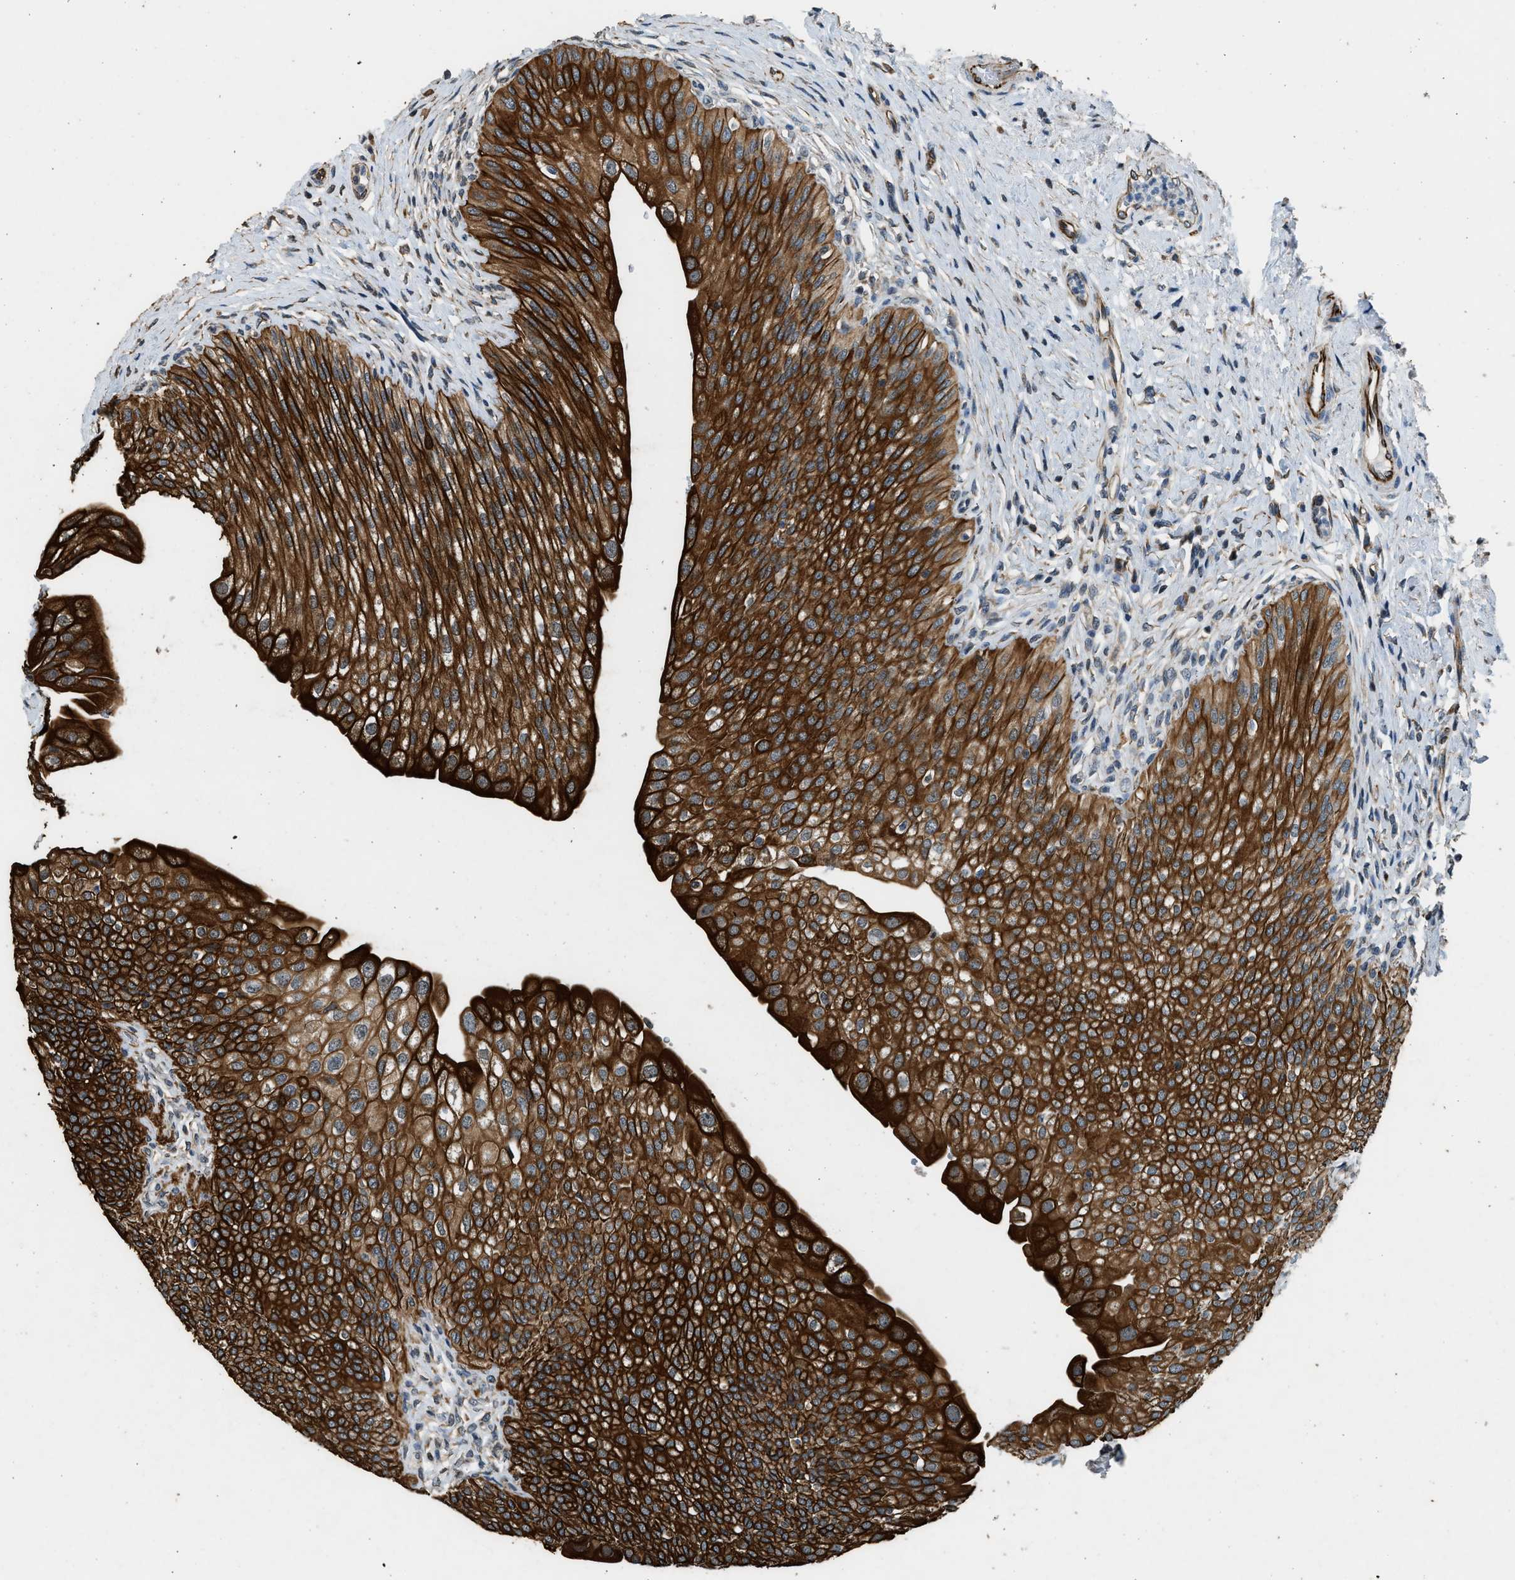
{"staining": {"intensity": "strong", "quantity": ">75%", "location": "cytoplasmic/membranous"}, "tissue": "urinary bladder", "cell_type": "Urothelial cells", "image_type": "normal", "snomed": [{"axis": "morphology", "description": "Normal tissue, NOS"}, {"axis": "topography", "description": "Urinary bladder"}], "caption": "IHC of normal human urinary bladder reveals high levels of strong cytoplasmic/membranous expression in about >75% of urothelial cells.", "gene": "PCLO", "patient": {"sex": "male", "age": 46}}